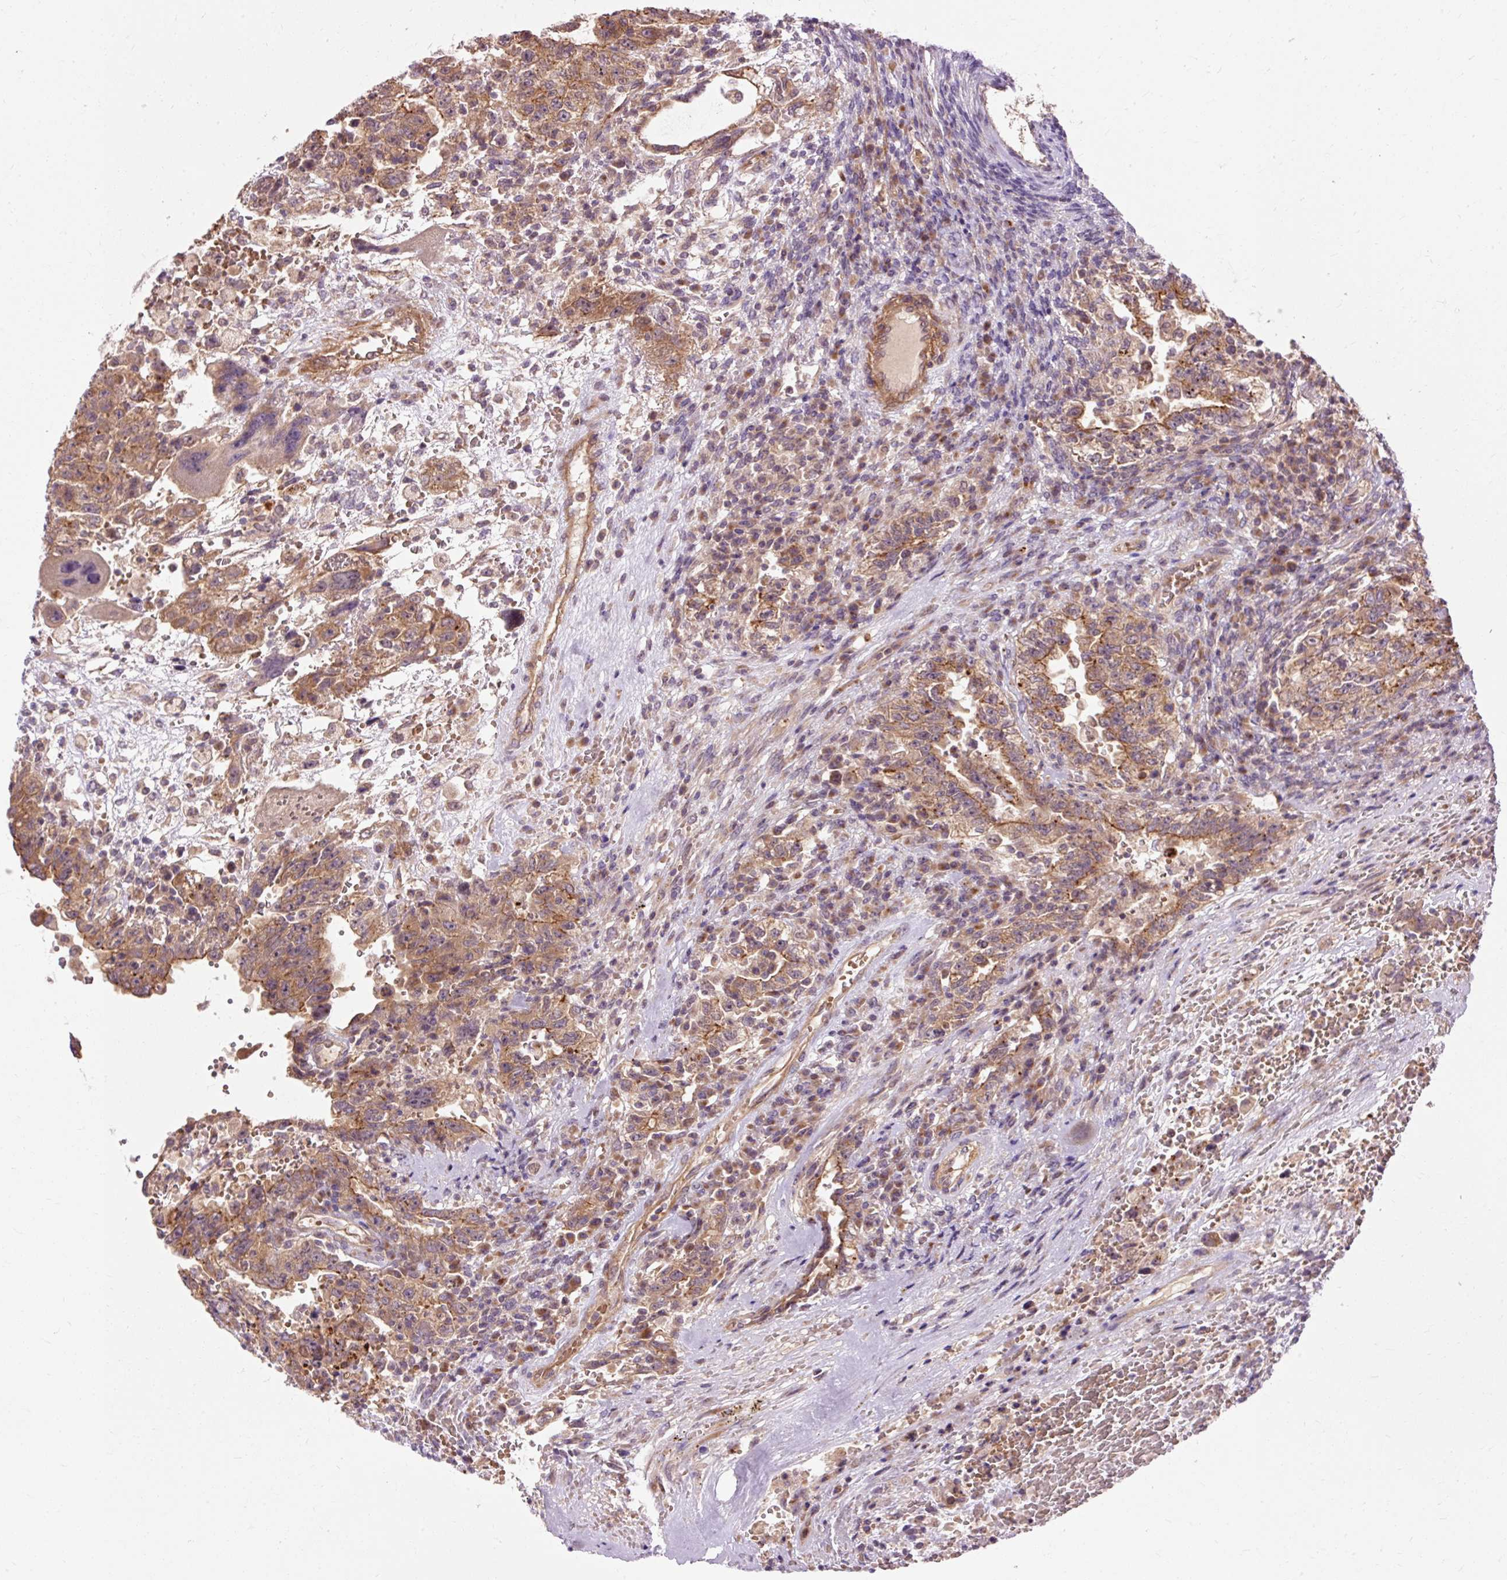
{"staining": {"intensity": "moderate", "quantity": ">75%", "location": "cytoplasmic/membranous"}, "tissue": "testis cancer", "cell_type": "Tumor cells", "image_type": "cancer", "snomed": [{"axis": "morphology", "description": "Carcinoma, Embryonal, NOS"}, {"axis": "topography", "description": "Testis"}], "caption": "Brown immunohistochemical staining in human embryonal carcinoma (testis) shows moderate cytoplasmic/membranous staining in approximately >75% of tumor cells. The staining was performed using DAB, with brown indicating positive protein expression. Nuclei are stained blue with hematoxylin.", "gene": "RIPOR3", "patient": {"sex": "male", "age": 26}}